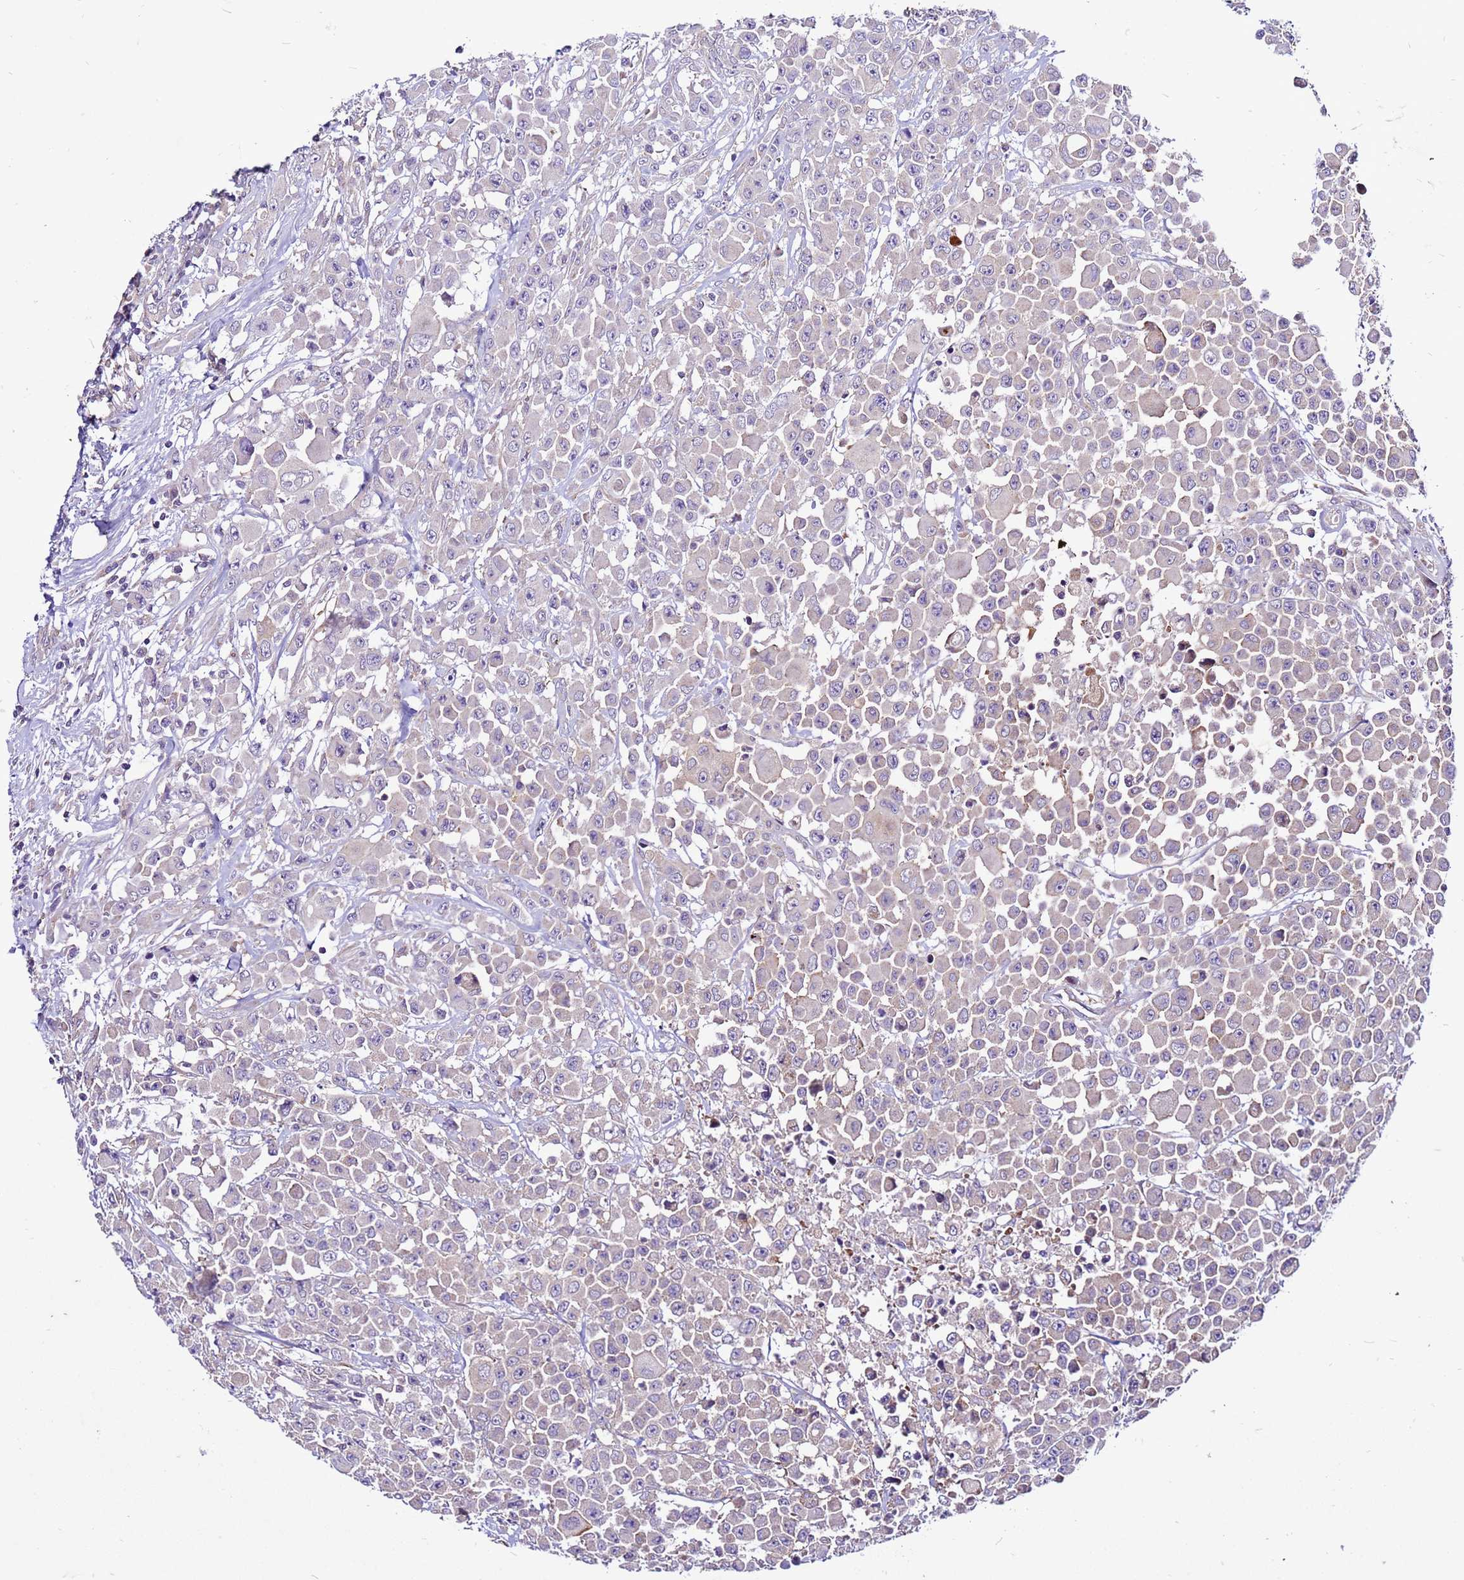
{"staining": {"intensity": "negative", "quantity": "none", "location": "none"}, "tissue": "colorectal cancer", "cell_type": "Tumor cells", "image_type": "cancer", "snomed": [{"axis": "morphology", "description": "Adenocarcinoma, NOS"}, {"axis": "topography", "description": "Colon"}], "caption": "Immunohistochemical staining of human colorectal cancer exhibits no significant staining in tumor cells.", "gene": "PKD1", "patient": {"sex": "male", "age": 51}}